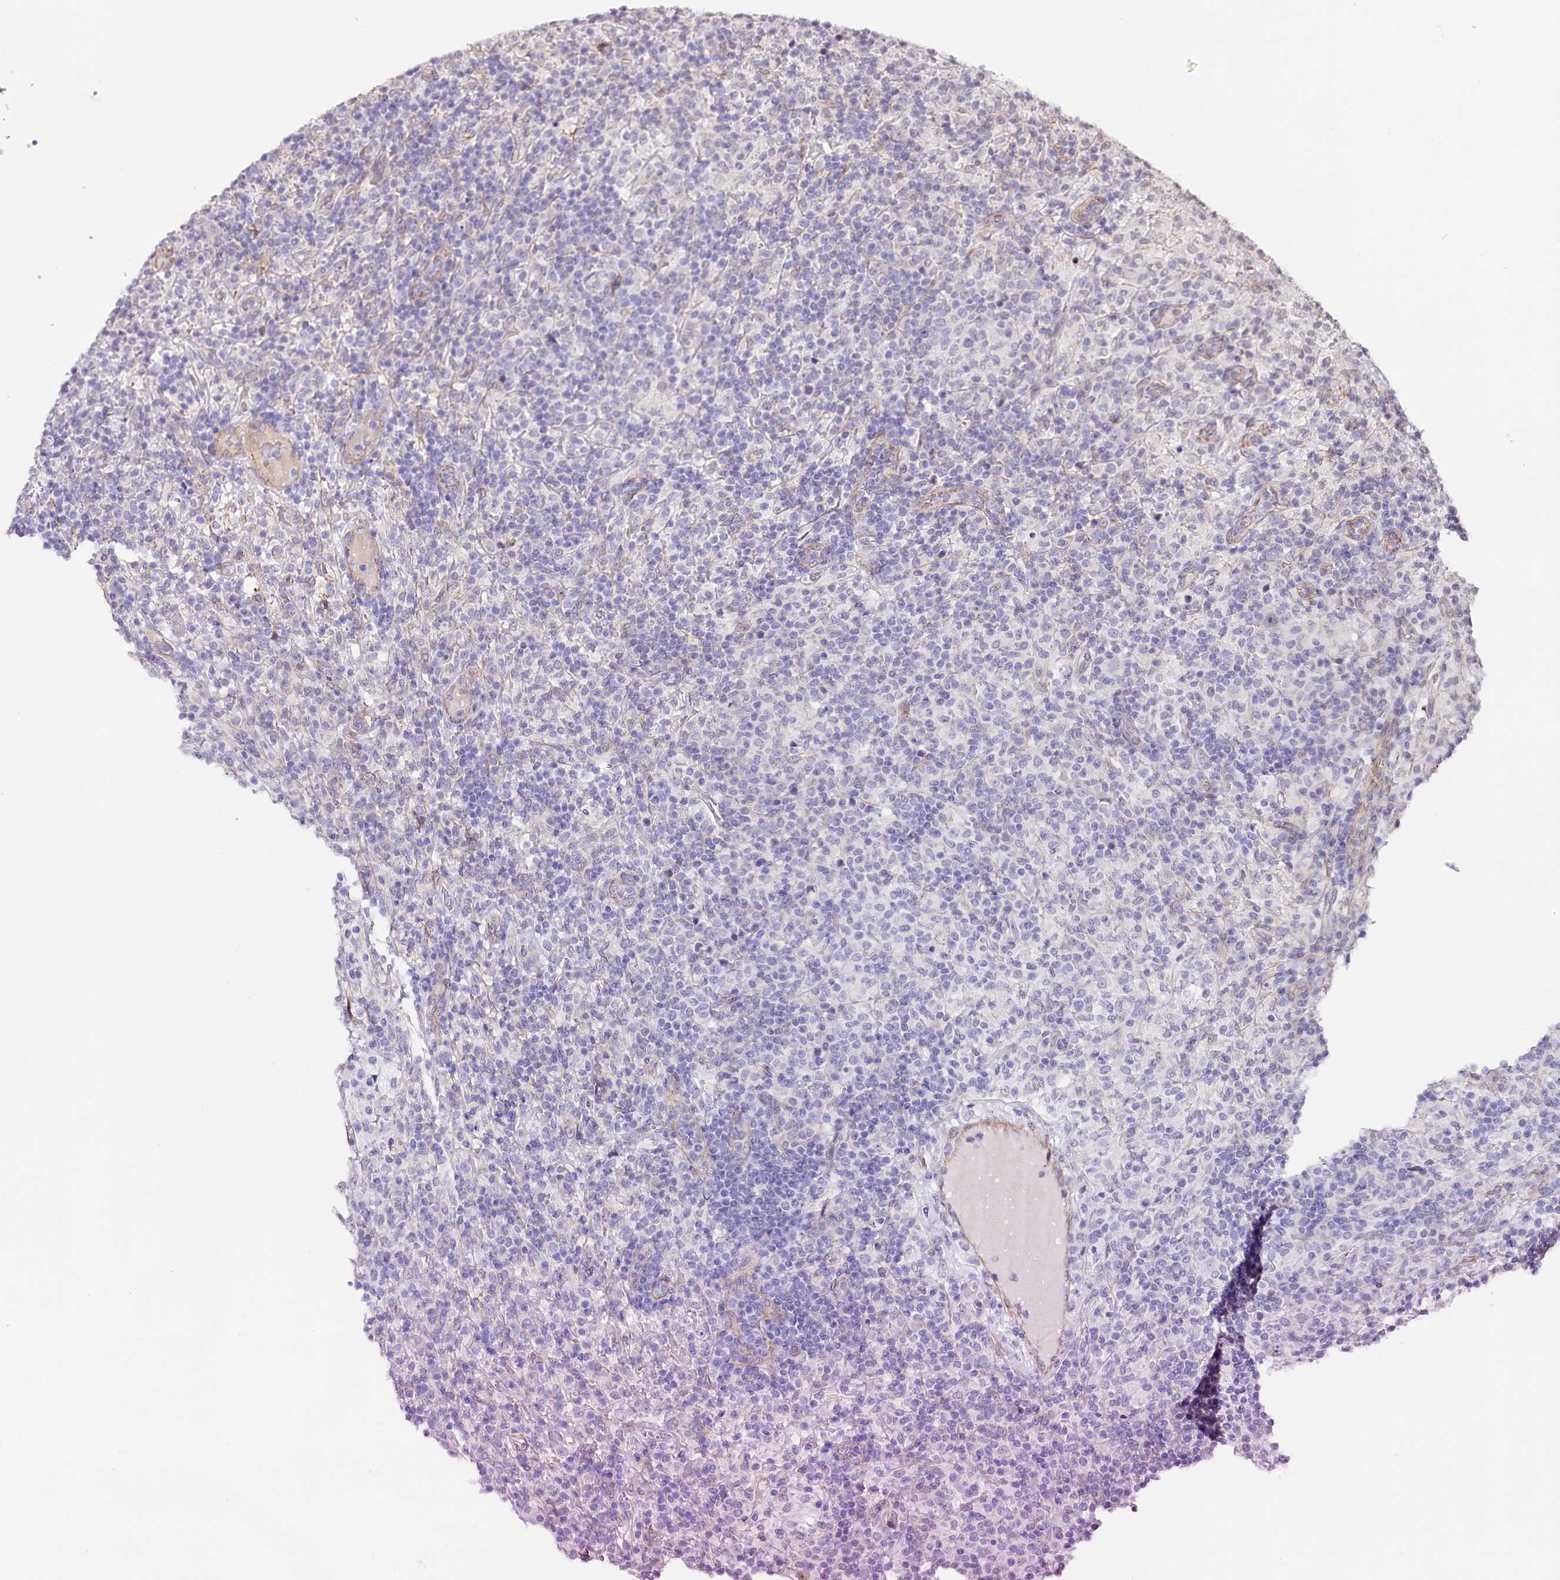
{"staining": {"intensity": "negative", "quantity": "none", "location": "none"}, "tissue": "lymphoma", "cell_type": "Tumor cells", "image_type": "cancer", "snomed": [{"axis": "morphology", "description": "Hodgkin's disease, NOS"}, {"axis": "topography", "description": "Lymph node"}], "caption": "Tumor cells are negative for protein expression in human Hodgkin's disease. (Stains: DAB (3,3'-diaminobenzidine) IHC with hematoxylin counter stain, Microscopy: brightfield microscopy at high magnification).", "gene": "ST7", "patient": {"sex": "male", "age": 70}}